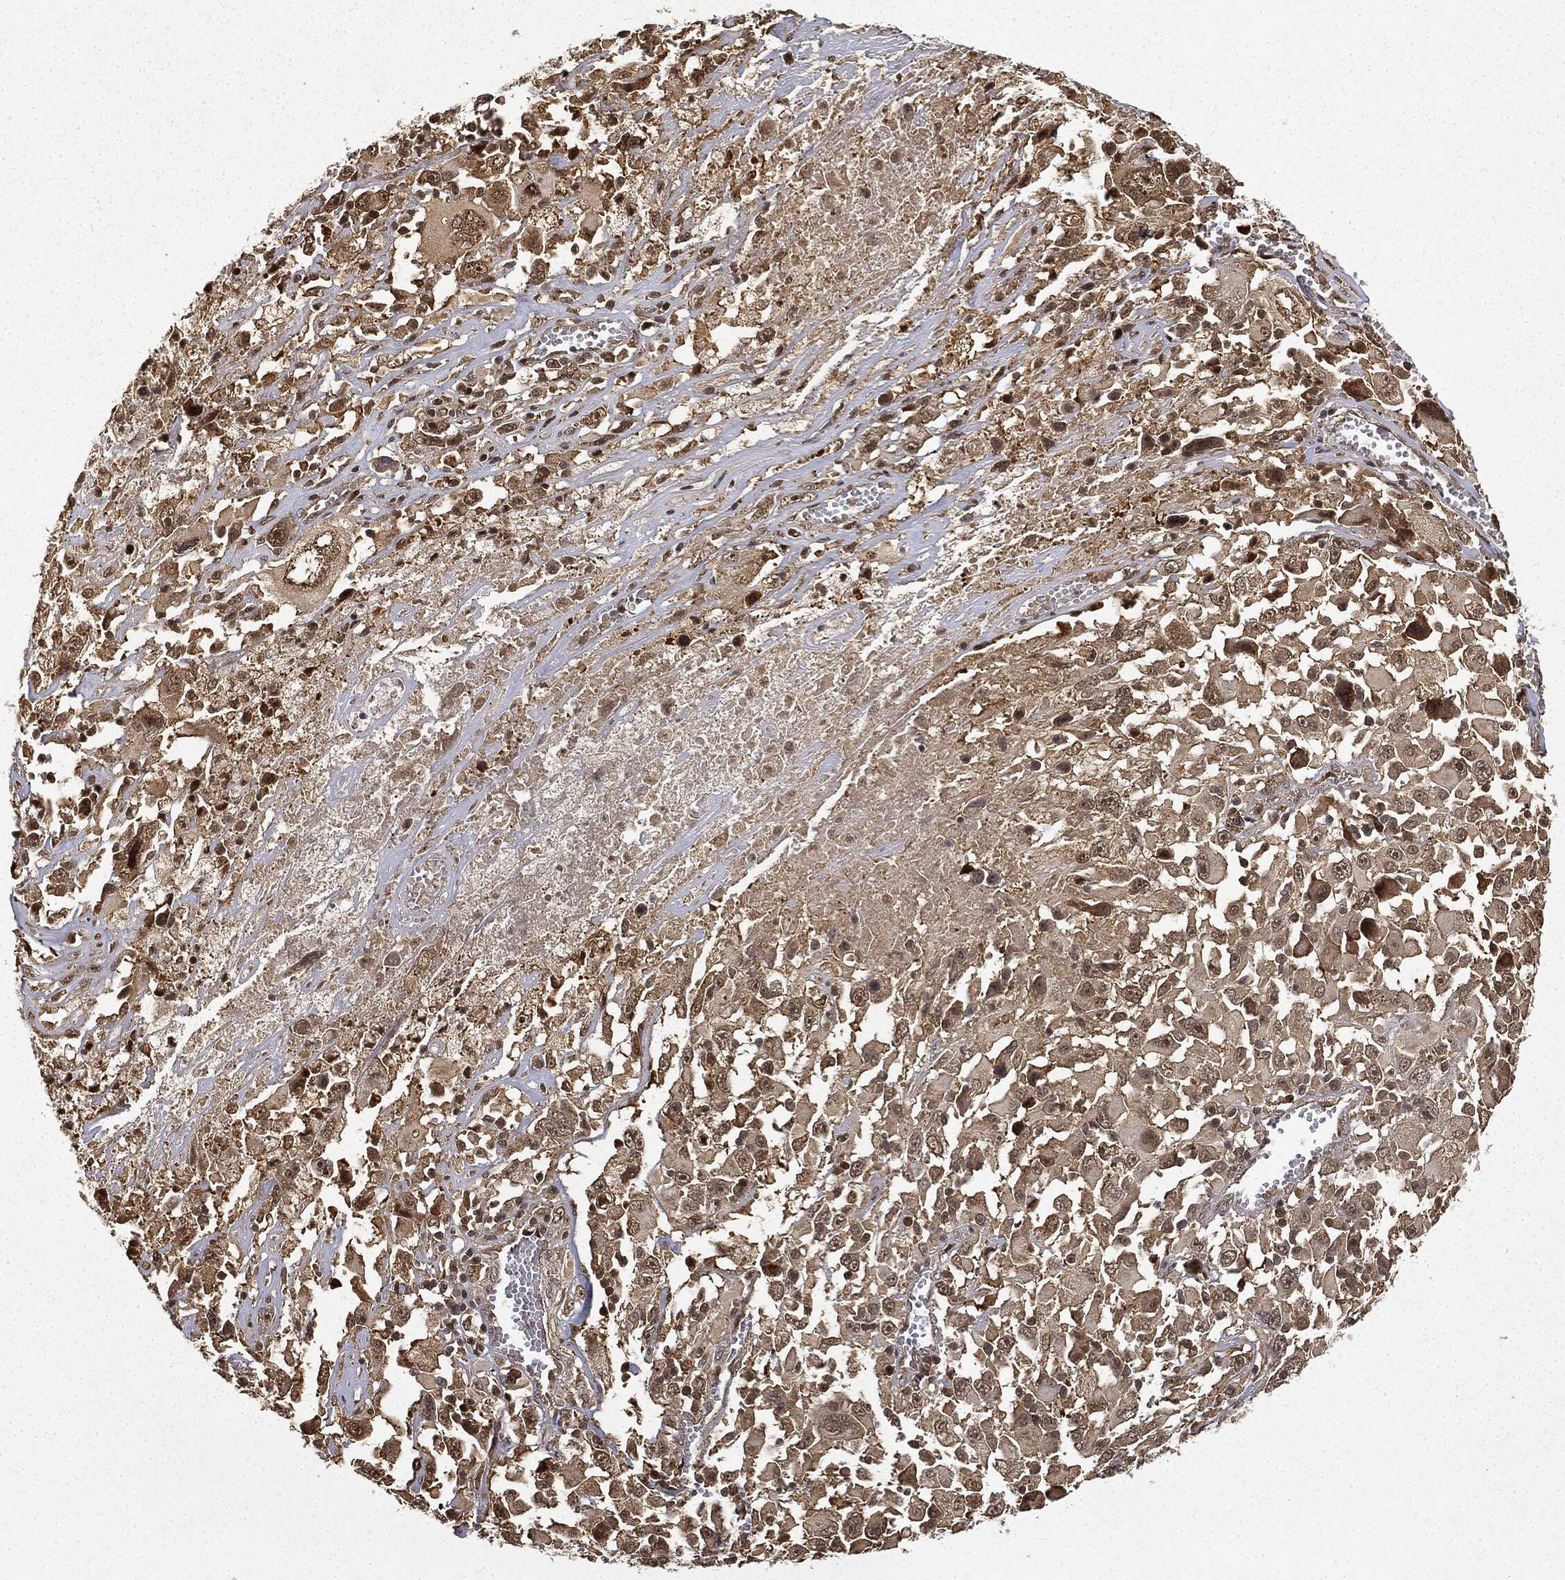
{"staining": {"intensity": "moderate", "quantity": ">75%", "location": "cytoplasmic/membranous,nuclear"}, "tissue": "melanoma", "cell_type": "Tumor cells", "image_type": "cancer", "snomed": [{"axis": "morphology", "description": "Malignant melanoma, Metastatic site"}, {"axis": "topography", "description": "Soft tissue"}], "caption": "Melanoma stained with DAB IHC demonstrates medium levels of moderate cytoplasmic/membranous and nuclear expression in approximately >75% of tumor cells.", "gene": "ZNHIT6", "patient": {"sex": "male", "age": 50}}